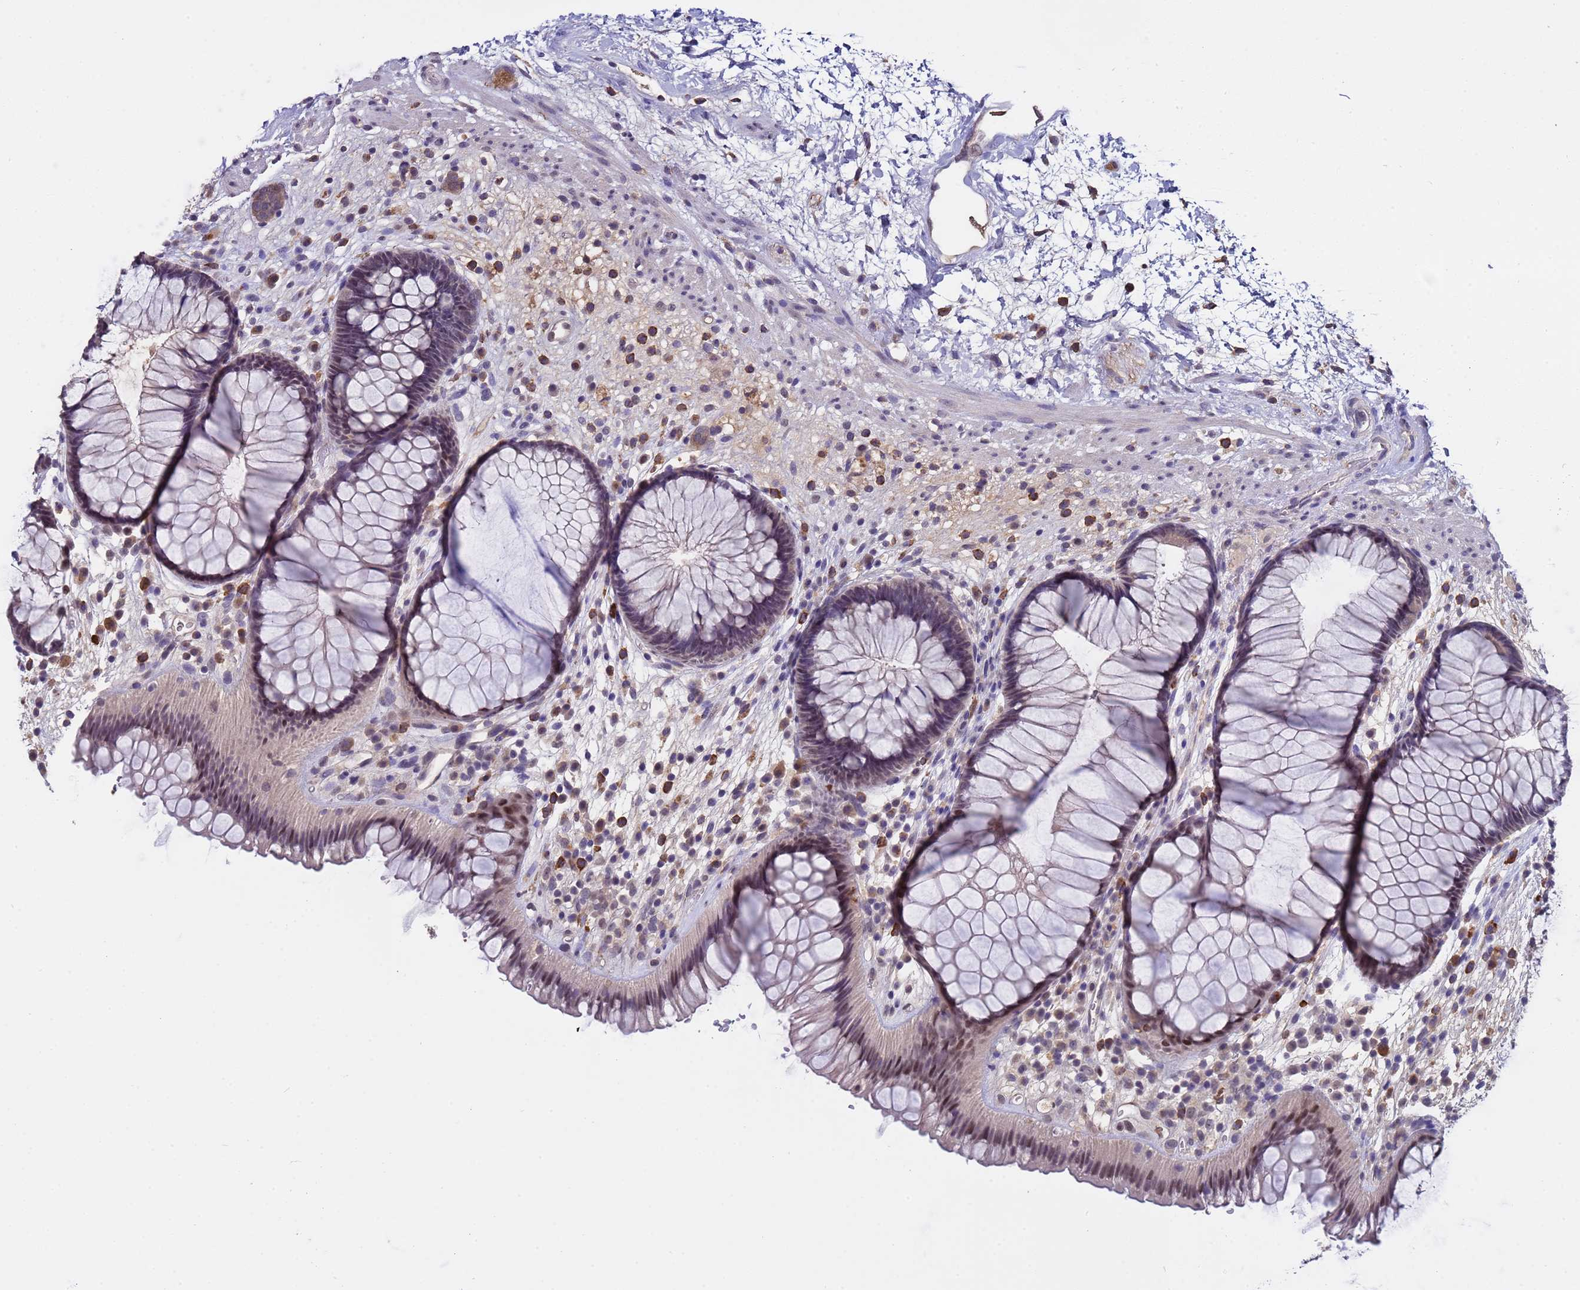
{"staining": {"intensity": "moderate", "quantity": ">75%", "location": "nuclear"}, "tissue": "rectum", "cell_type": "Glandular cells", "image_type": "normal", "snomed": [{"axis": "morphology", "description": "Normal tissue, NOS"}, {"axis": "topography", "description": "Rectum"}], "caption": "A high-resolution histopathology image shows immunohistochemistry (IHC) staining of benign rectum, which exhibits moderate nuclear positivity in approximately >75% of glandular cells. The staining was performed using DAB to visualize the protein expression in brown, while the nuclei were stained in blue with hematoxylin (Magnification: 20x).", "gene": "ZNF248", "patient": {"sex": "male", "age": 51}}